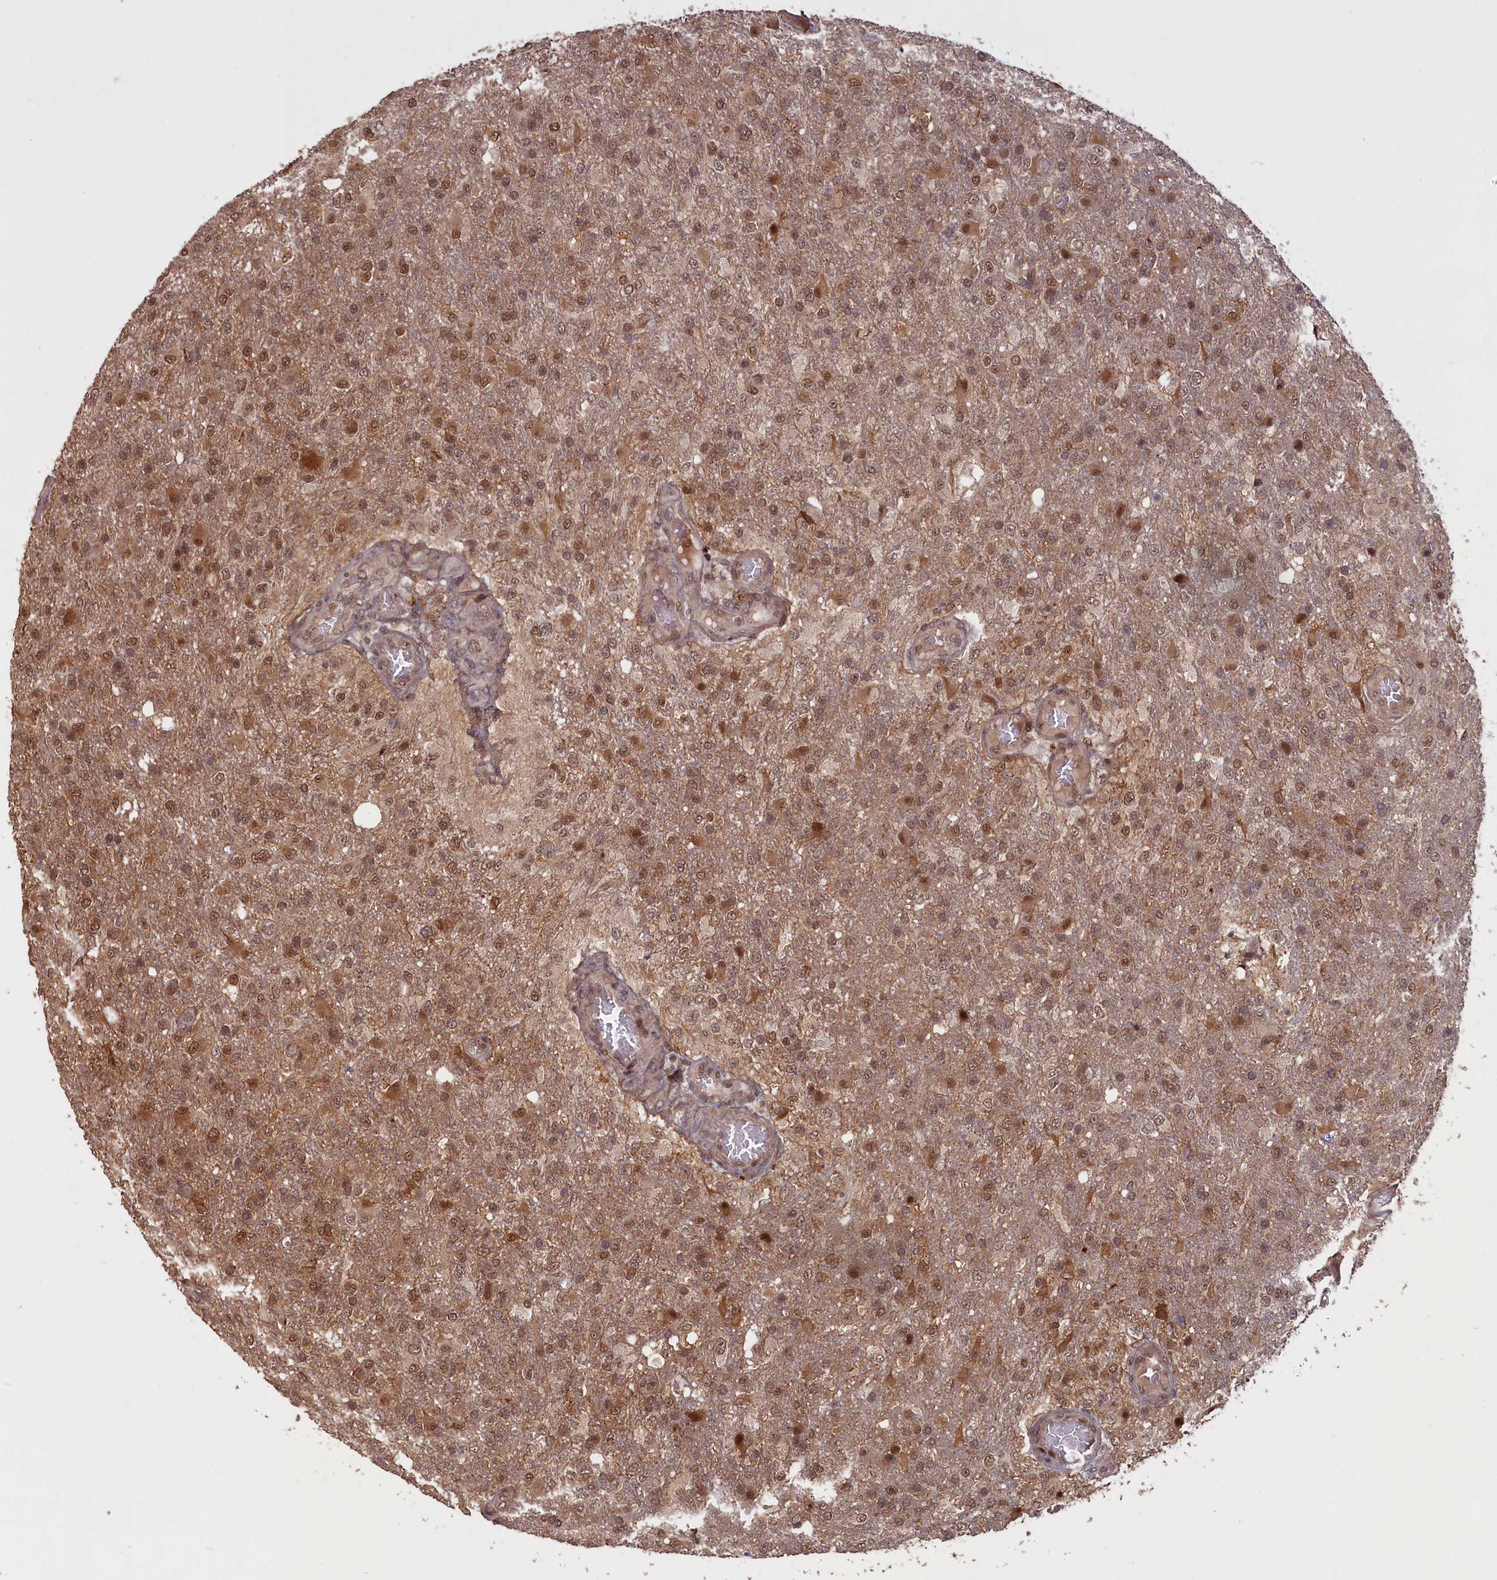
{"staining": {"intensity": "moderate", "quantity": ">75%", "location": "cytoplasmic/membranous,nuclear"}, "tissue": "glioma", "cell_type": "Tumor cells", "image_type": "cancer", "snomed": [{"axis": "morphology", "description": "Glioma, malignant, High grade"}, {"axis": "topography", "description": "Brain"}], "caption": "Tumor cells show moderate cytoplasmic/membranous and nuclear positivity in about >75% of cells in malignant glioma (high-grade).", "gene": "HIF3A", "patient": {"sex": "female", "age": 74}}